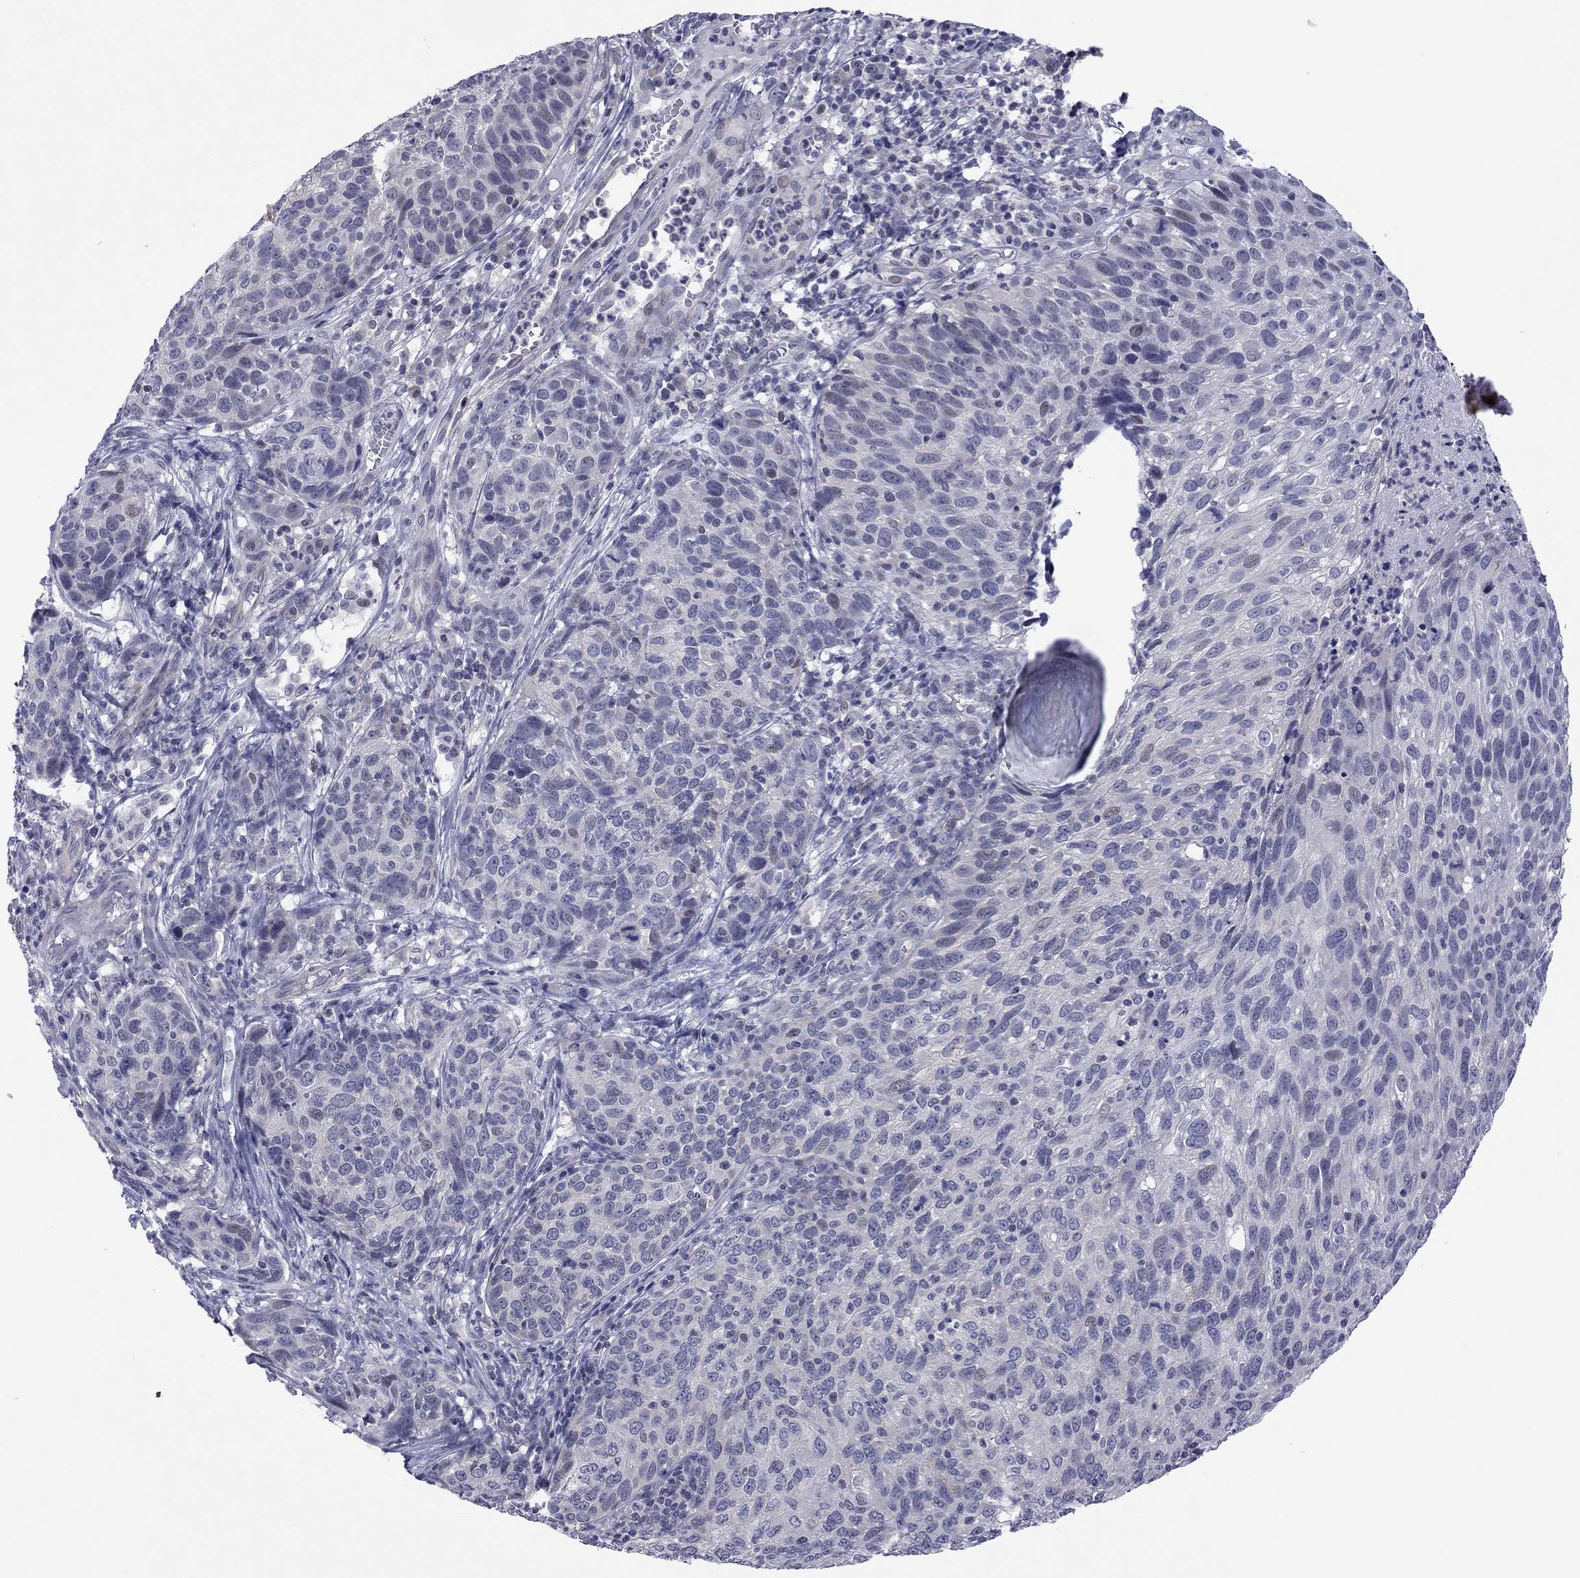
{"staining": {"intensity": "negative", "quantity": "none", "location": "none"}, "tissue": "skin cancer", "cell_type": "Tumor cells", "image_type": "cancer", "snomed": [{"axis": "morphology", "description": "Squamous cell carcinoma, NOS"}, {"axis": "topography", "description": "Skin"}], "caption": "Immunohistochemistry of skin cancer (squamous cell carcinoma) shows no expression in tumor cells.", "gene": "POU5F2", "patient": {"sex": "male", "age": 92}}